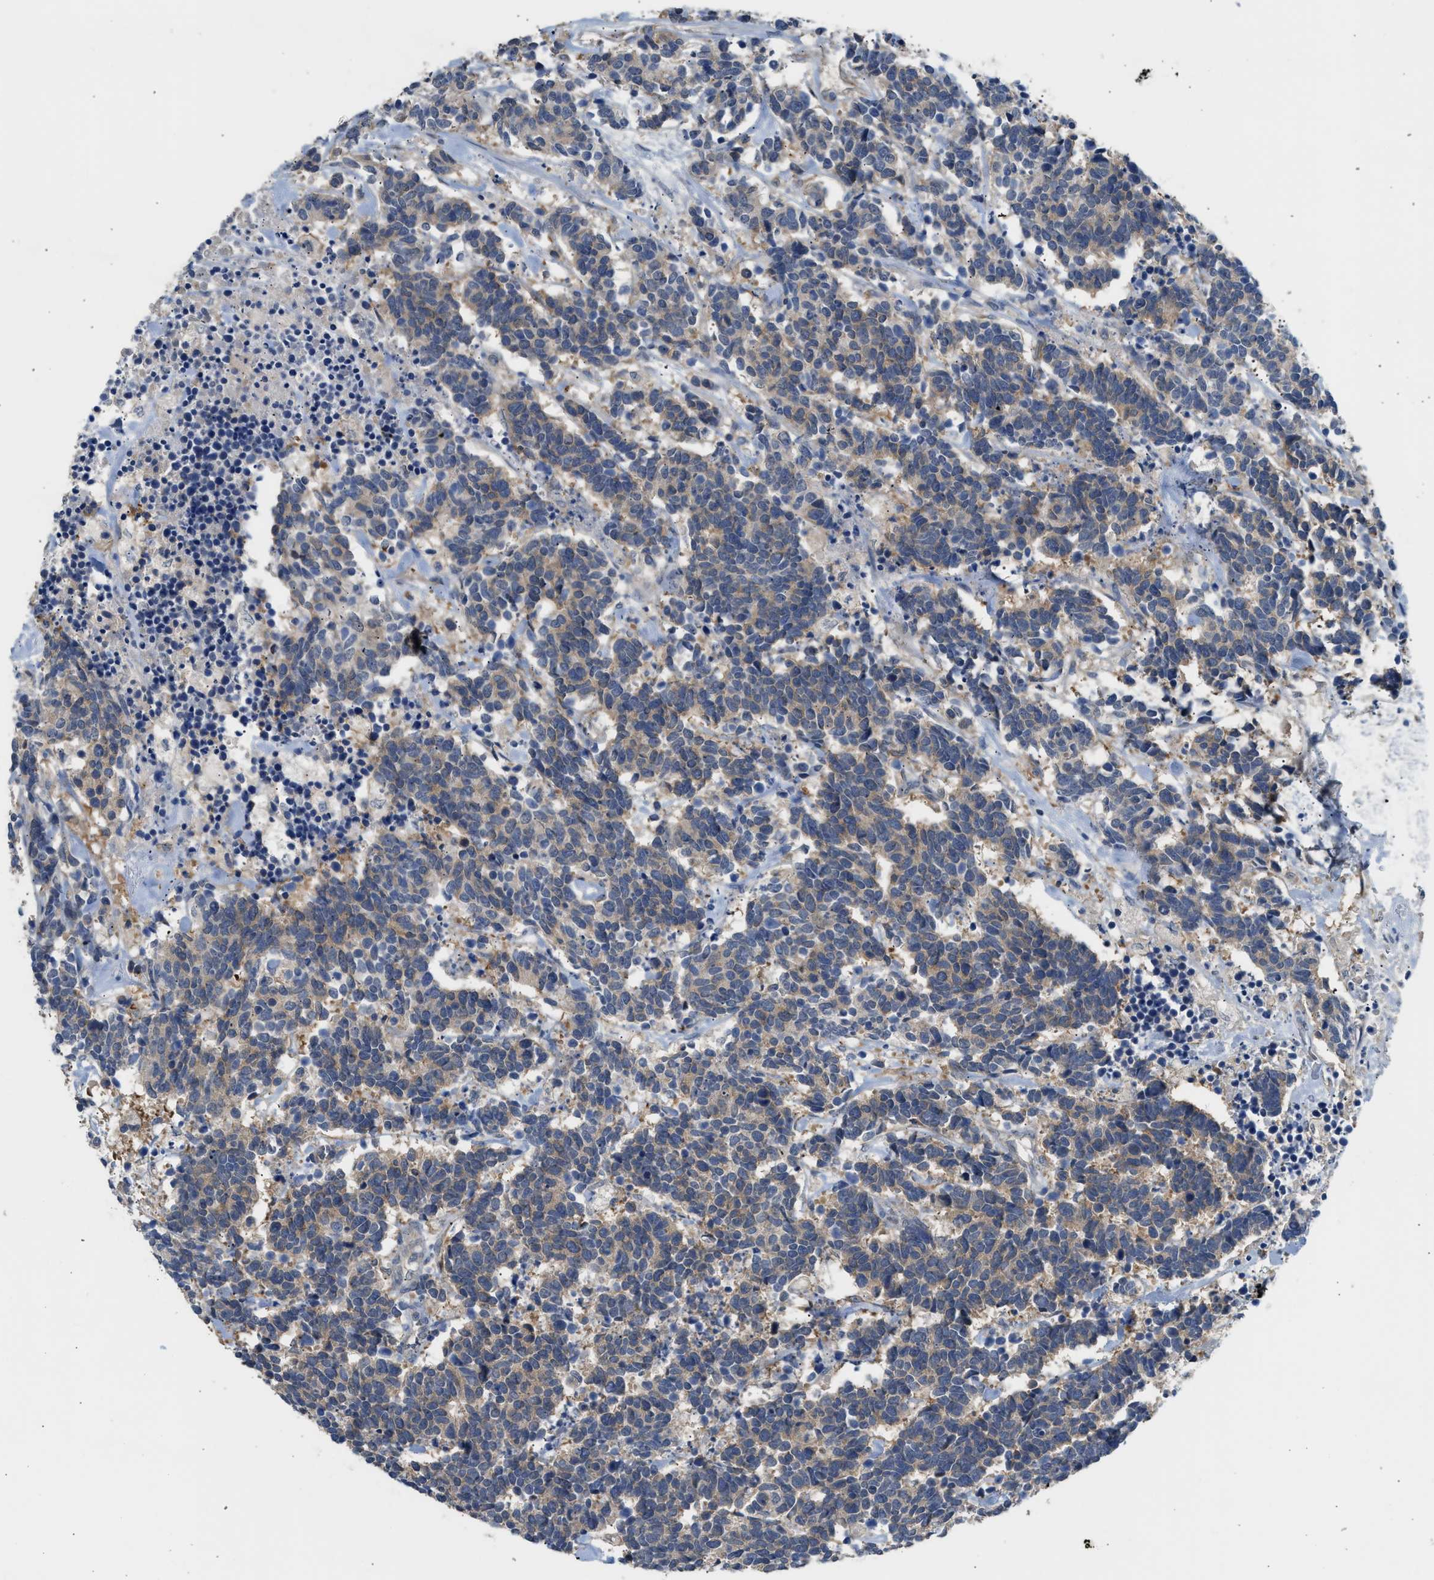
{"staining": {"intensity": "weak", "quantity": ">75%", "location": "cytoplasmic/membranous"}, "tissue": "carcinoid", "cell_type": "Tumor cells", "image_type": "cancer", "snomed": [{"axis": "morphology", "description": "Carcinoma, NOS"}, {"axis": "morphology", "description": "Carcinoid, malignant, NOS"}, {"axis": "topography", "description": "Urinary bladder"}], "caption": "Protein staining of carcinoma tissue shows weak cytoplasmic/membranous expression in approximately >75% of tumor cells.", "gene": "RHBDF2", "patient": {"sex": "male", "age": 57}}